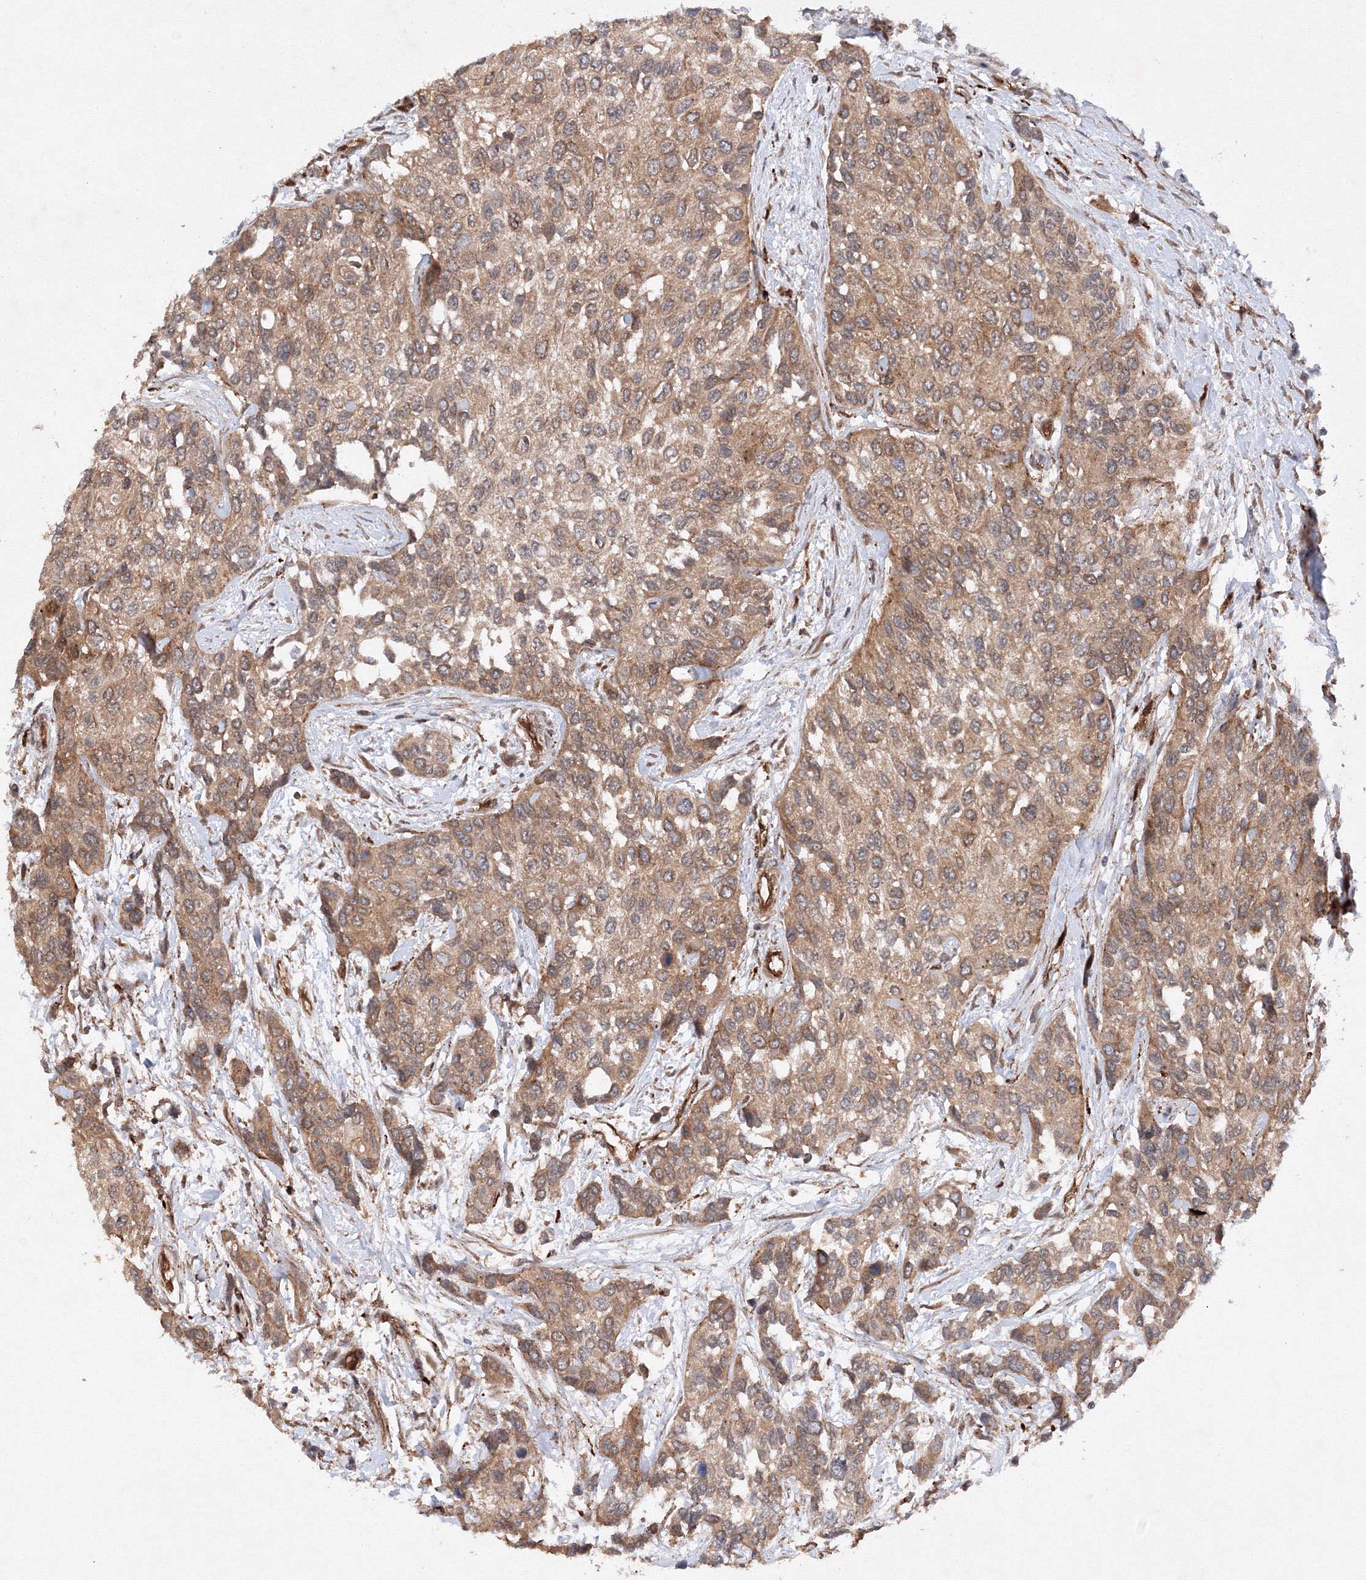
{"staining": {"intensity": "moderate", "quantity": ">75%", "location": "cytoplasmic/membranous"}, "tissue": "urothelial cancer", "cell_type": "Tumor cells", "image_type": "cancer", "snomed": [{"axis": "morphology", "description": "Normal tissue, NOS"}, {"axis": "morphology", "description": "Urothelial carcinoma, High grade"}, {"axis": "topography", "description": "Vascular tissue"}, {"axis": "topography", "description": "Urinary bladder"}], "caption": "A micrograph of human urothelial carcinoma (high-grade) stained for a protein shows moderate cytoplasmic/membranous brown staining in tumor cells.", "gene": "DCTD", "patient": {"sex": "female", "age": 56}}